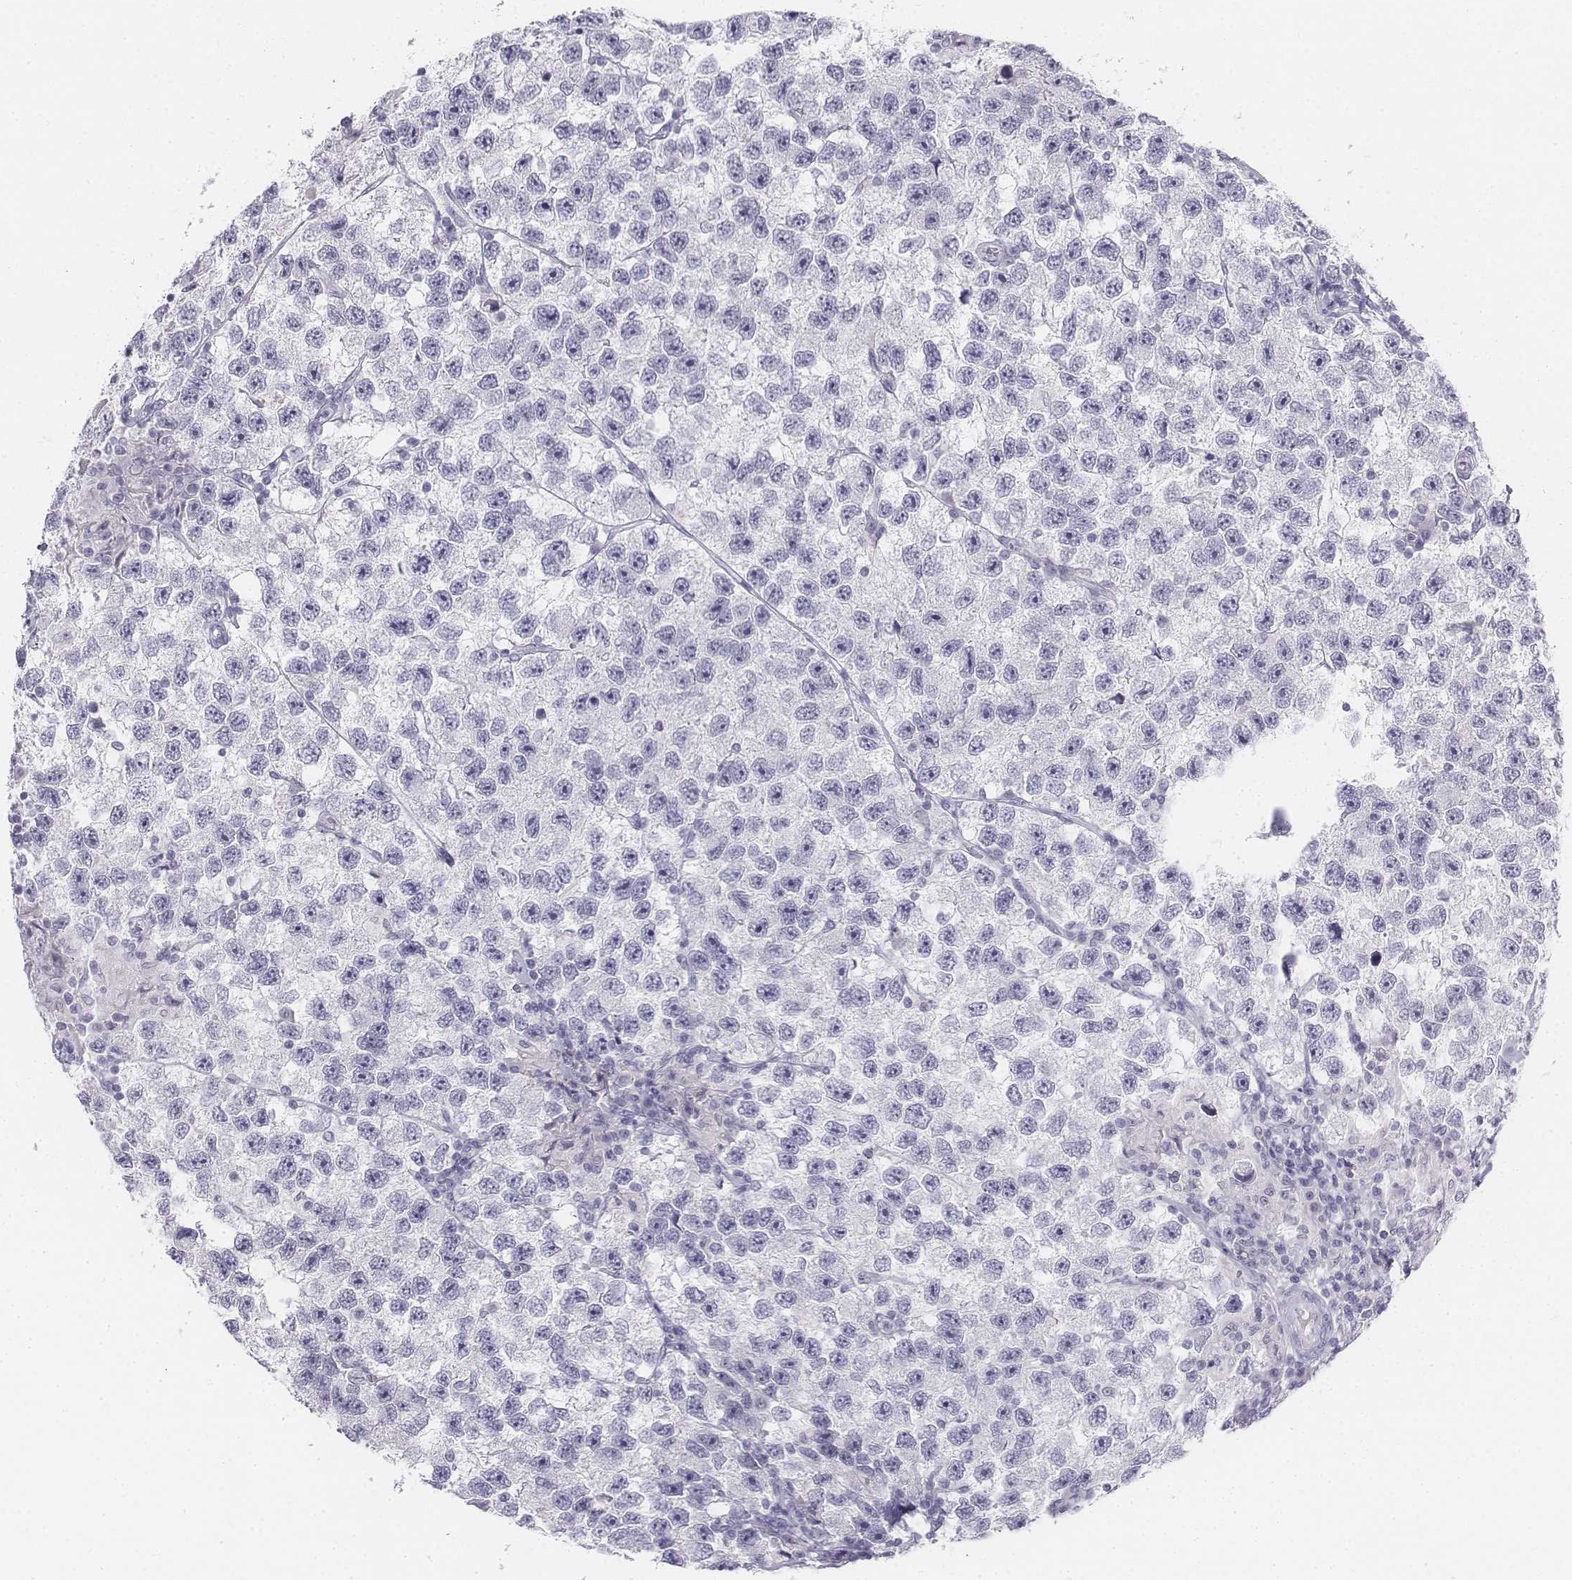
{"staining": {"intensity": "negative", "quantity": "none", "location": "none"}, "tissue": "testis cancer", "cell_type": "Tumor cells", "image_type": "cancer", "snomed": [{"axis": "morphology", "description": "Seminoma, NOS"}, {"axis": "topography", "description": "Testis"}], "caption": "A histopathology image of human testis seminoma is negative for staining in tumor cells.", "gene": "UCN2", "patient": {"sex": "male", "age": 26}}